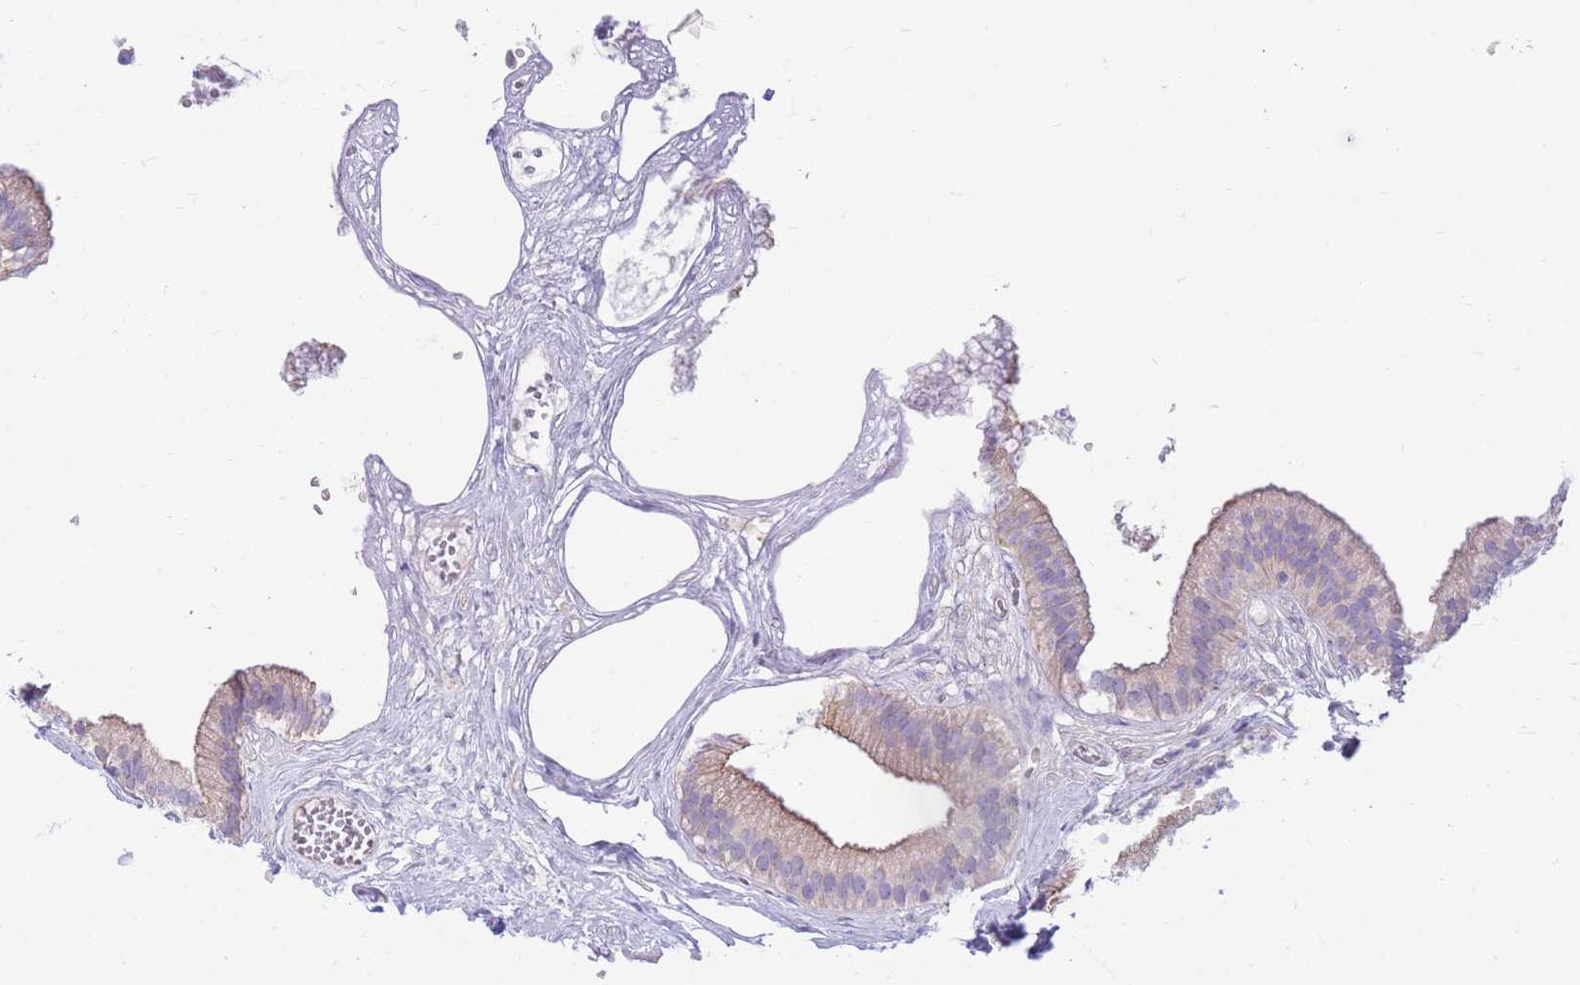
{"staining": {"intensity": "weak", "quantity": "<25%", "location": "cytoplasmic/membranous"}, "tissue": "gallbladder", "cell_type": "Glandular cells", "image_type": "normal", "snomed": [{"axis": "morphology", "description": "Normal tissue, NOS"}, {"axis": "topography", "description": "Gallbladder"}], "caption": "High magnification brightfield microscopy of normal gallbladder stained with DAB (3,3'-diaminobenzidine) (brown) and counterstained with hematoxylin (blue): glandular cells show no significant positivity. (DAB IHC visualized using brightfield microscopy, high magnification).", "gene": "ZNF311", "patient": {"sex": "female", "age": 54}}